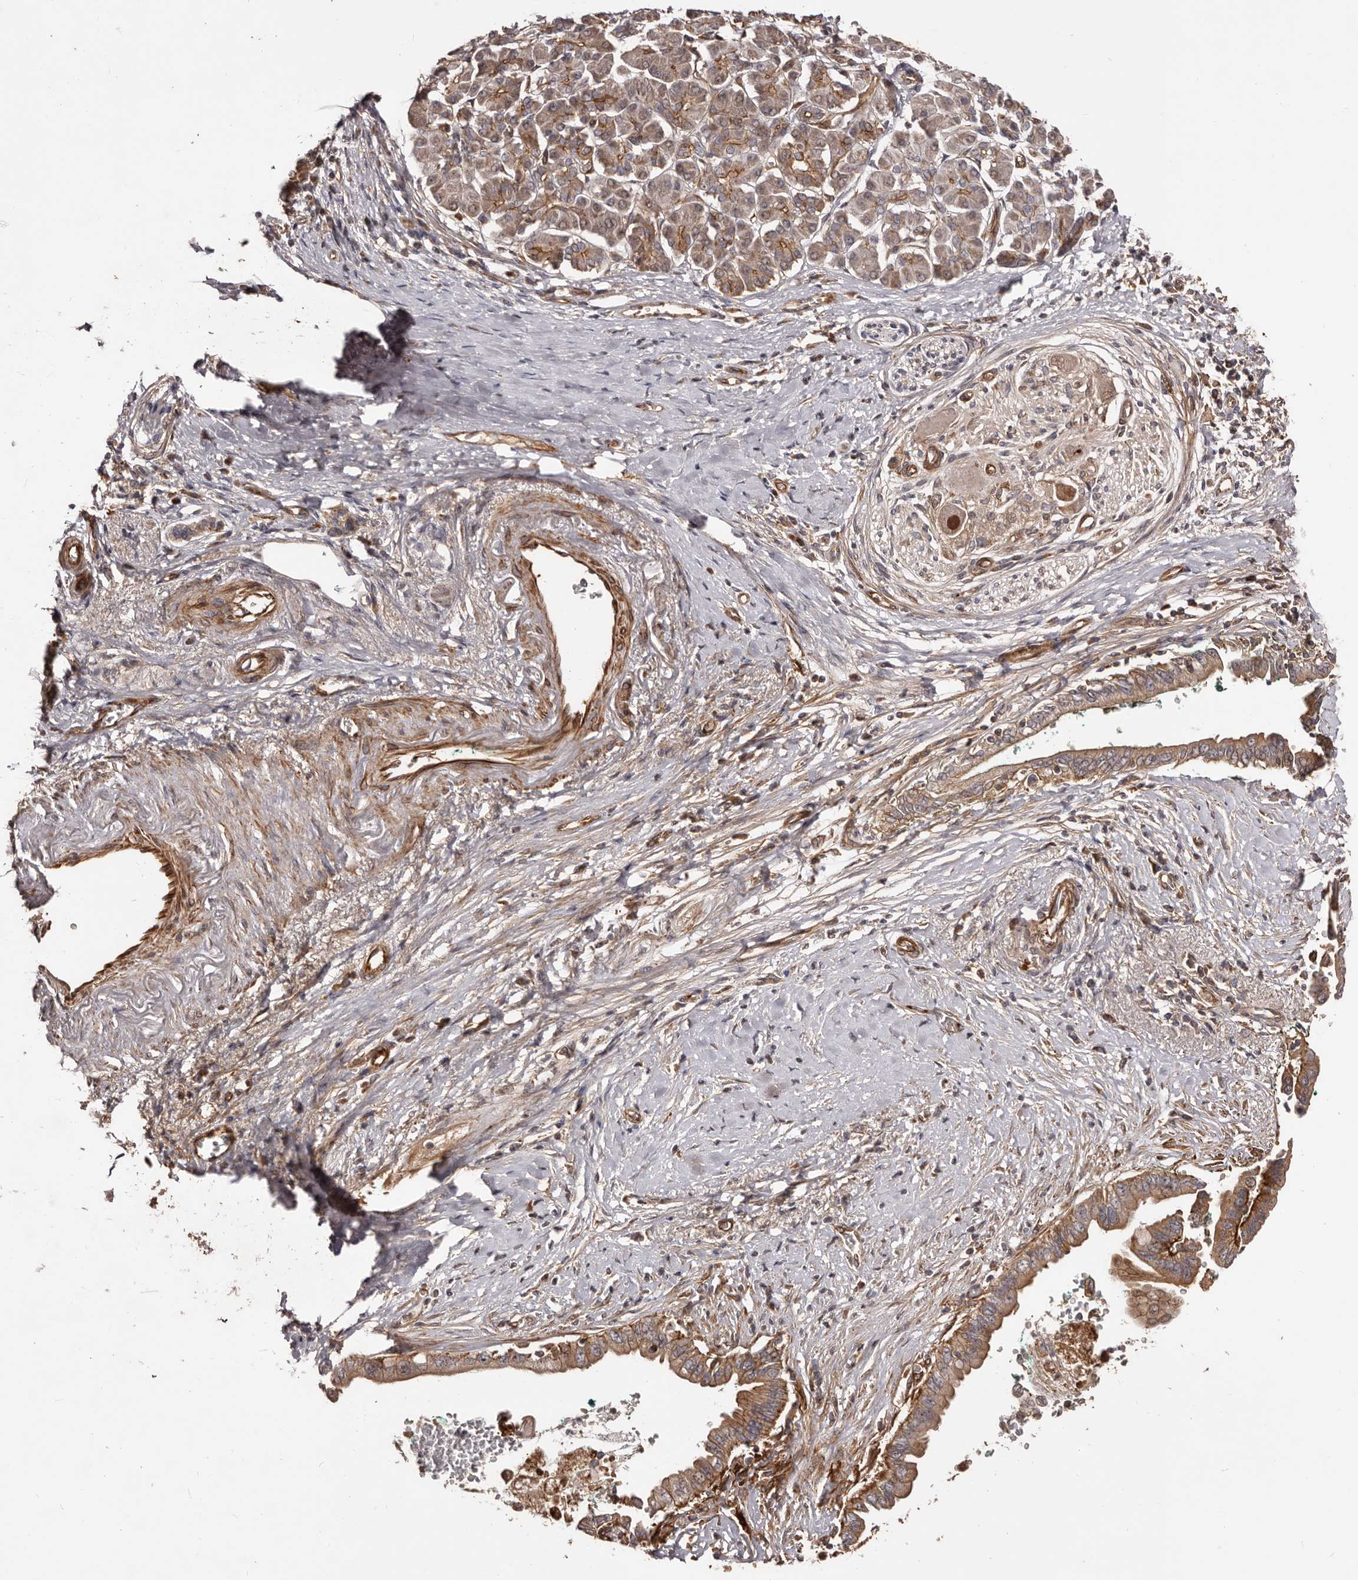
{"staining": {"intensity": "moderate", "quantity": ">75%", "location": "cytoplasmic/membranous"}, "tissue": "pancreatic cancer", "cell_type": "Tumor cells", "image_type": "cancer", "snomed": [{"axis": "morphology", "description": "Adenocarcinoma, NOS"}, {"axis": "topography", "description": "Pancreas"}], "caption": "A micrograph showing moderate cytoplasmic/membranous positivity in about >75% of tumor cells in pancreatic adenocarcinoma, as visualized by brown immunohistochemical staining.", "gene": "GTPBP1", "patient": {"sex": "male", "age": 78}}